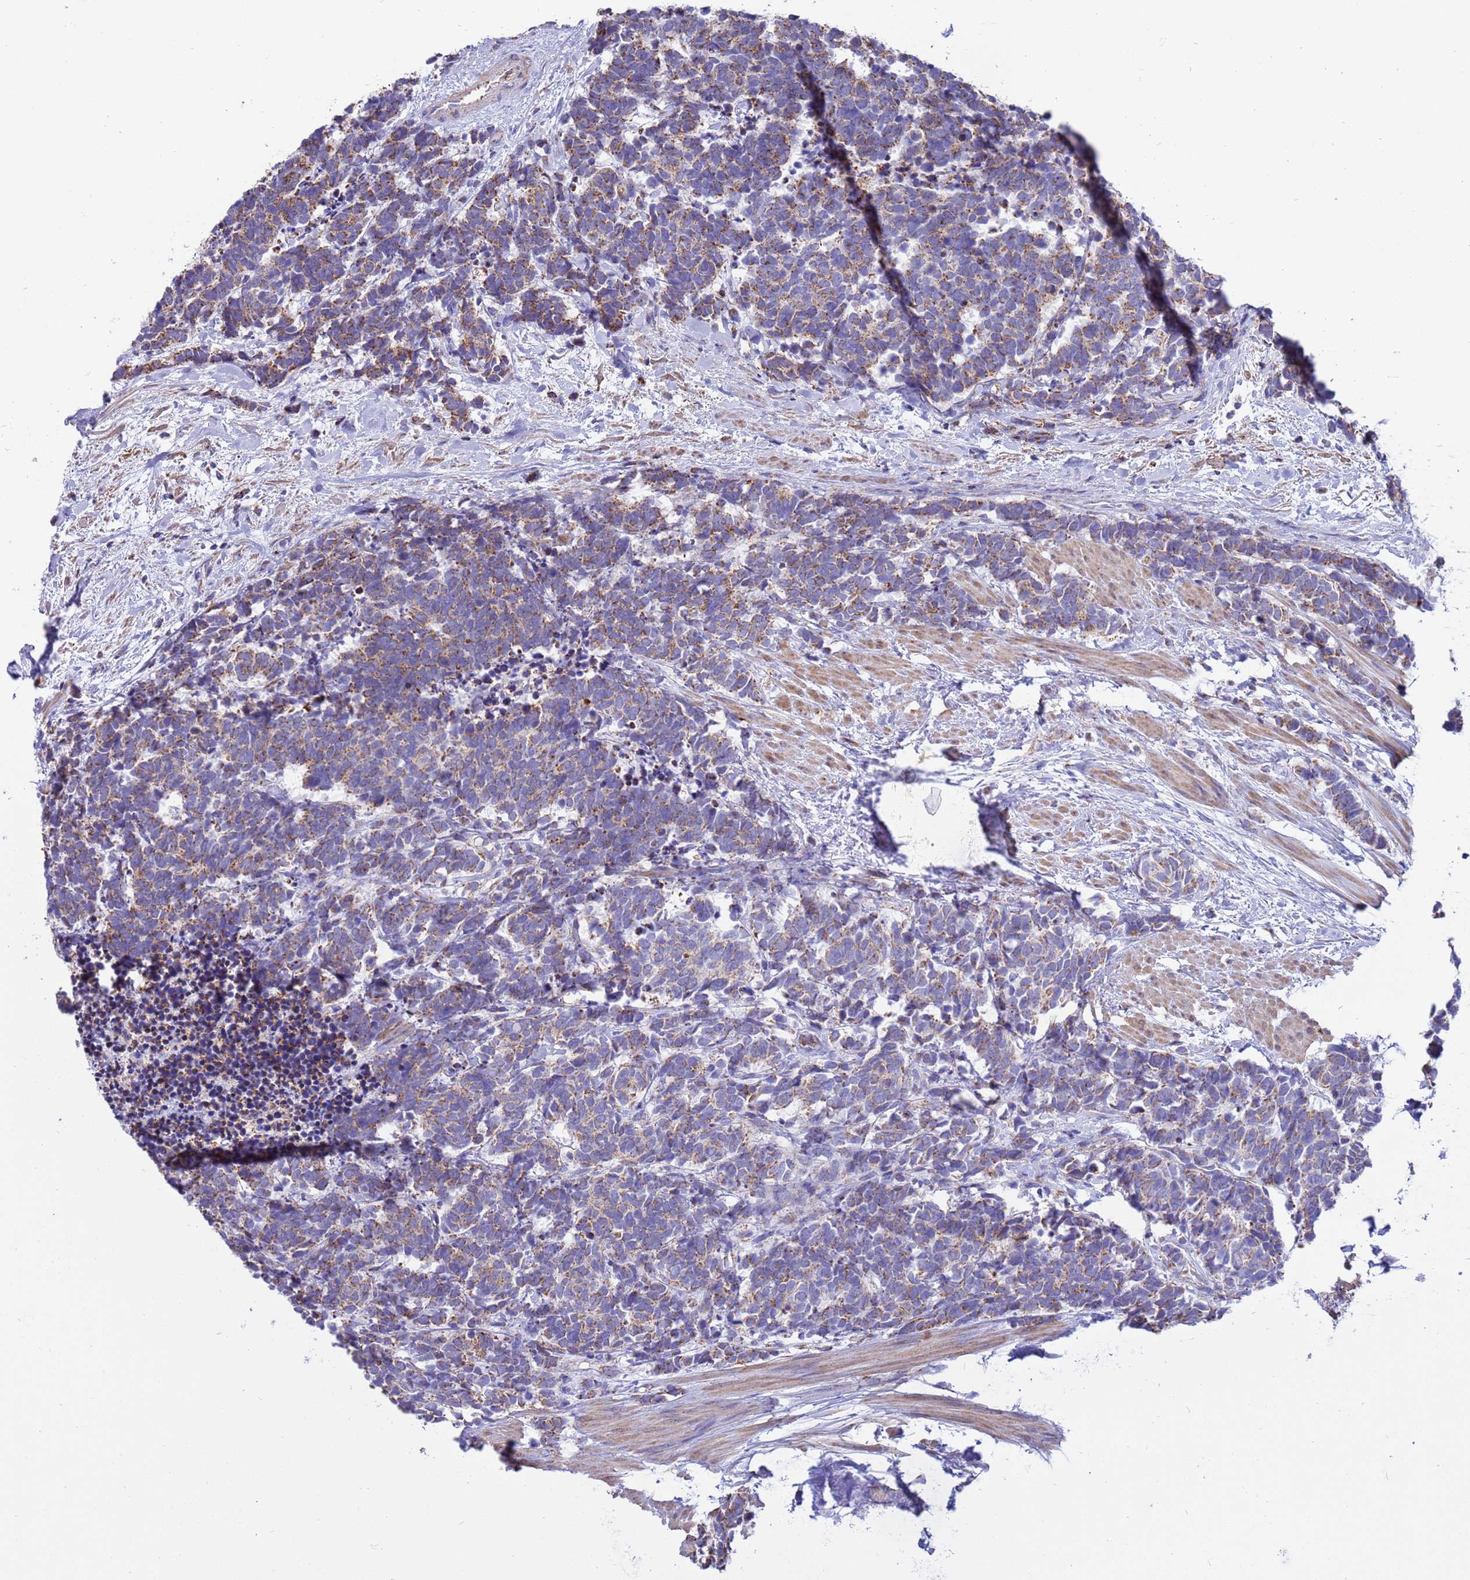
{"staining": {"intensity": "moderate", "quantity": ">75%", "location": "cytoplasmic/membranous"}, "tissue": "carcinoid", "cell_type": "Tumor cells", "image_type": "cancer", "snomed": [{"axis": "morphology", "description": "Carcinoma, NOS"}, {"axis": "morphology", "description": "Carcinoid, malignant, NOS"}, {"axis": "topography", "description": "Prostate"}], "caption": "Approximately >75% of tumor cells in human carcinoid (malignant) show moderate cytoplasmic/membranous protein expression as visualized by brown immunohistochemical staining.", "gene": "RNF165", "patient": {"sex": "male", "age": 57}}